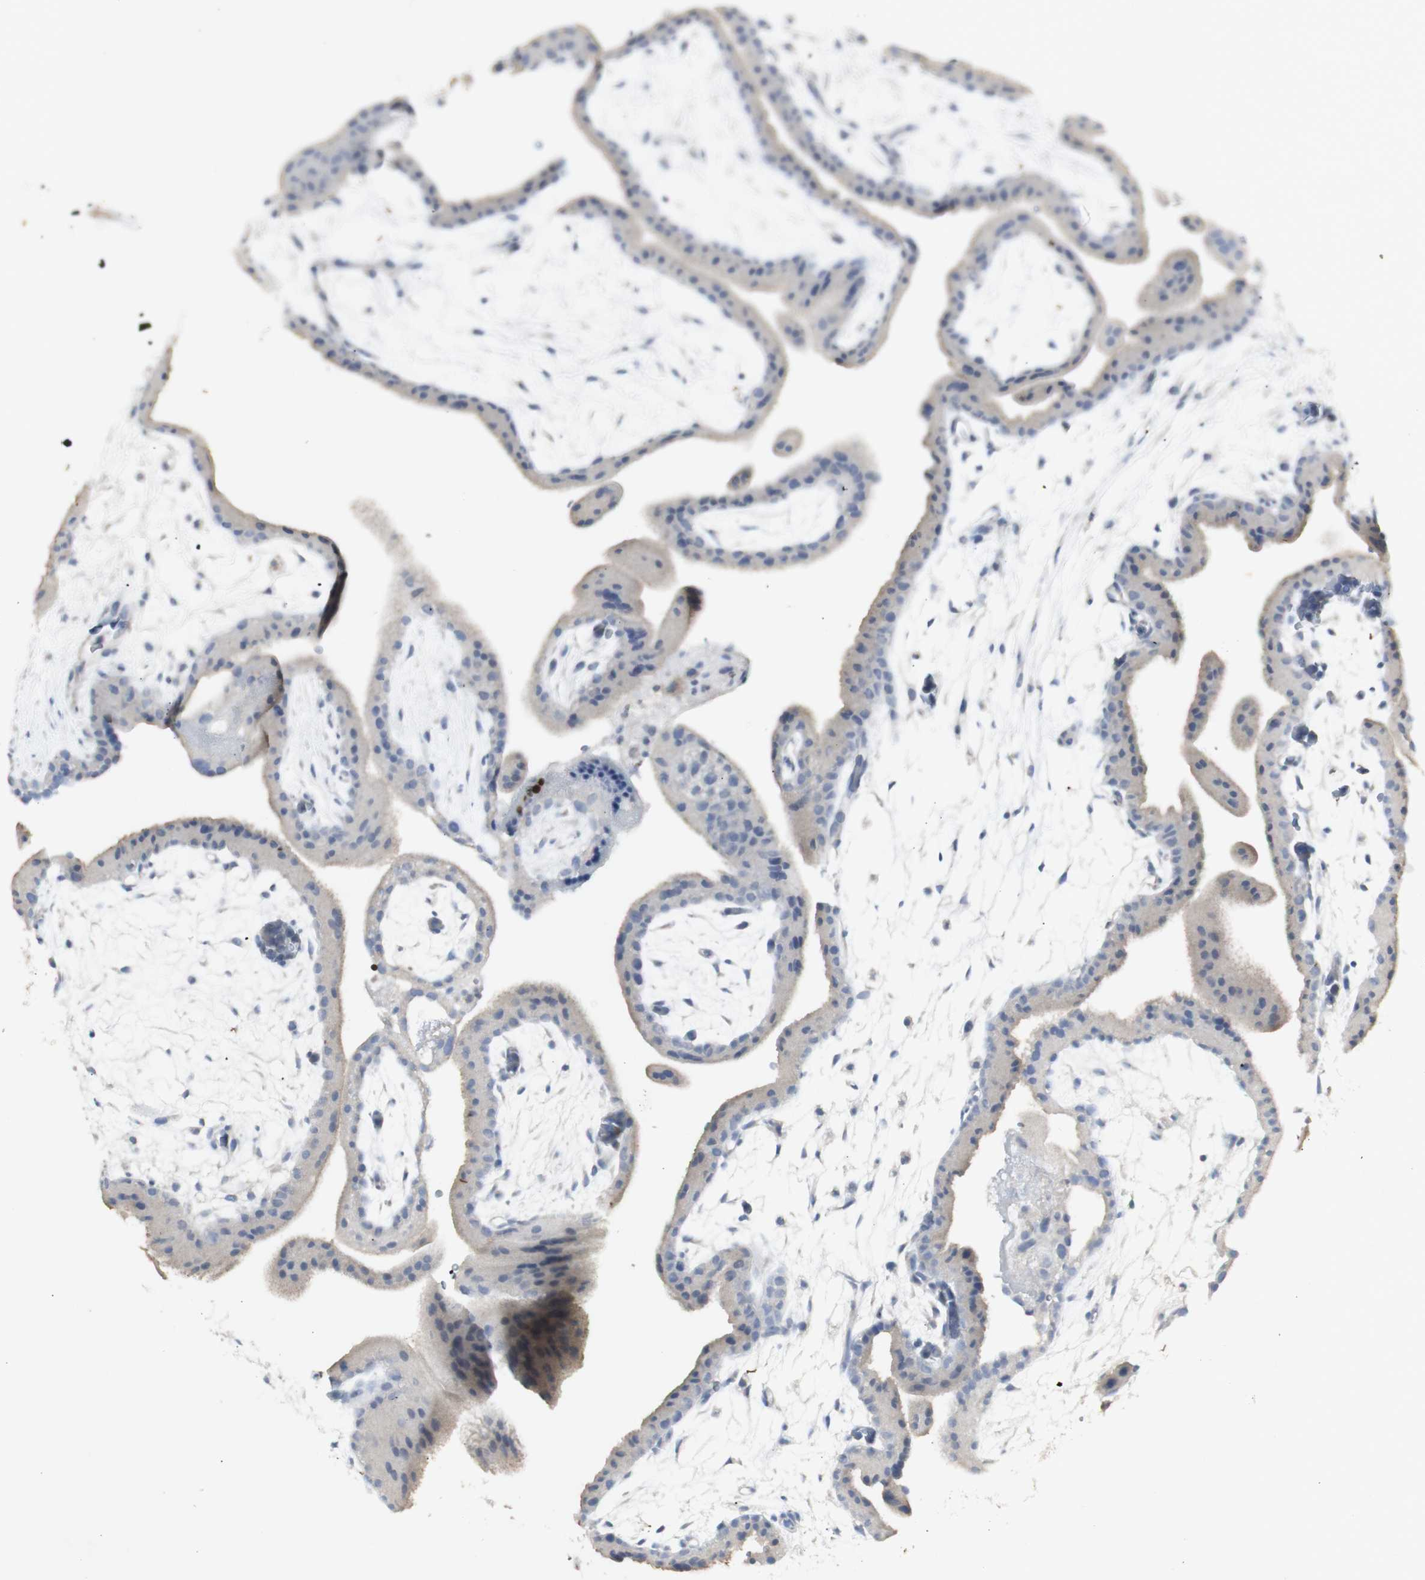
{"staining": {"intensity": "negative", "quantity": "none", "location": "none"}, "tissue": "placenta", "cell_type": "Decidual cells", "image_type": "normal", "snomed": [{"axis": "morphology", "description": "Normal tissue, NOS"}, {"axis": "topography", "description": "Placenta"}], "caption": "This is an IHC micrograph of unremarkable placenta. There is no positivity in decidual cells.", "gene": "INS", "patient": {"sex": "female", "age": 19}}